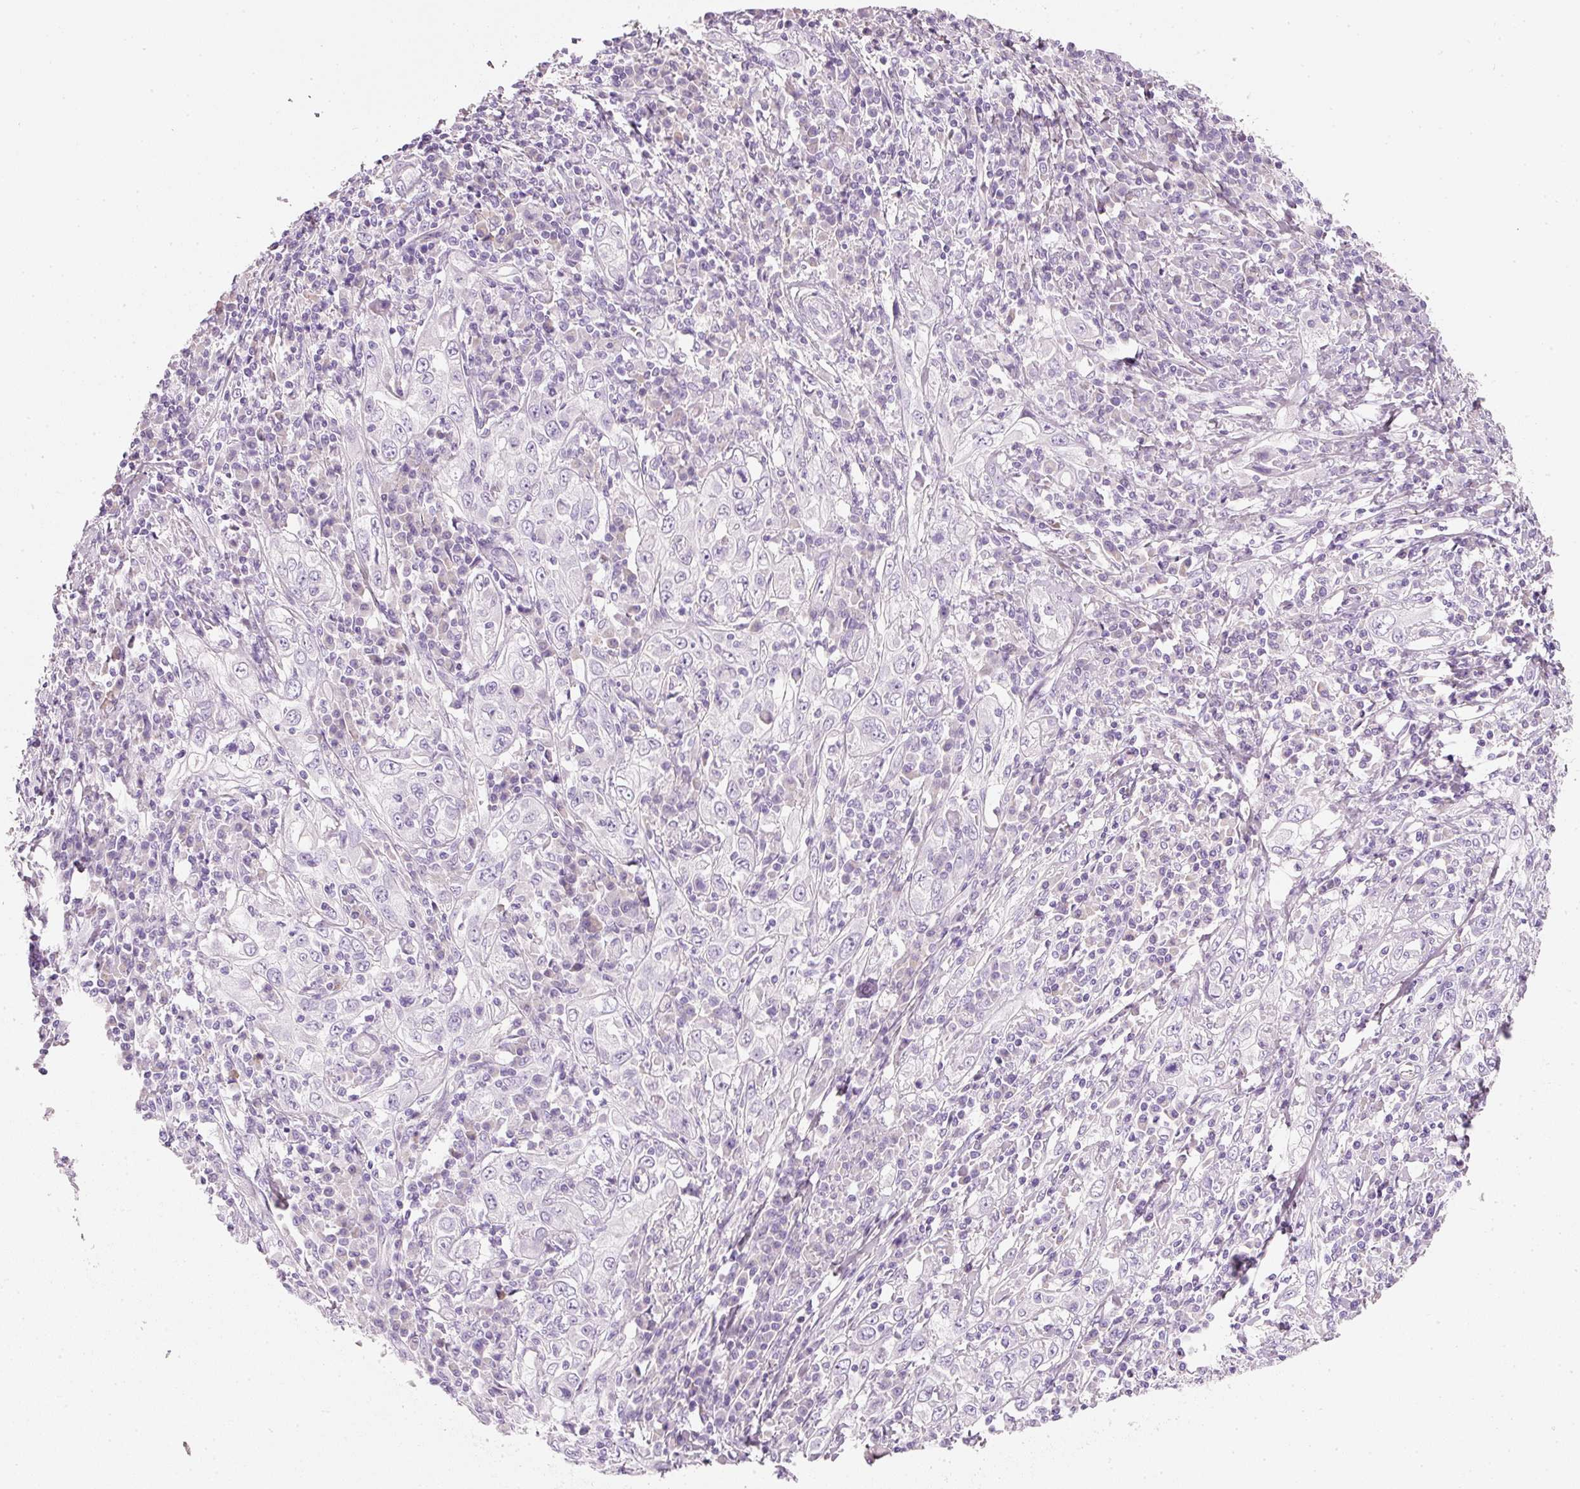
{"staining": {"intensity": "negative", "quantity": "none", "location": "none"}, "tissue": "cervical cancer", "cell_type": "Tumor cells", "image_type": "cancer", "snomed": [{"axis": "morphology", "description": "Squamous cell carcinoma, NOS"}, {"axis": "topography", "description": "Cervix"}], "caption": "Tumor cells are negative for protein expression in human cervical cancer (squamous cell carcinoma). (DAB (3,3'-diaminobenzidine) immunohistochemistry (IHC) with hematoxylin counter stain).", "gene": "PDXDC1", "patient": {"sex": "female", "age": 46}}